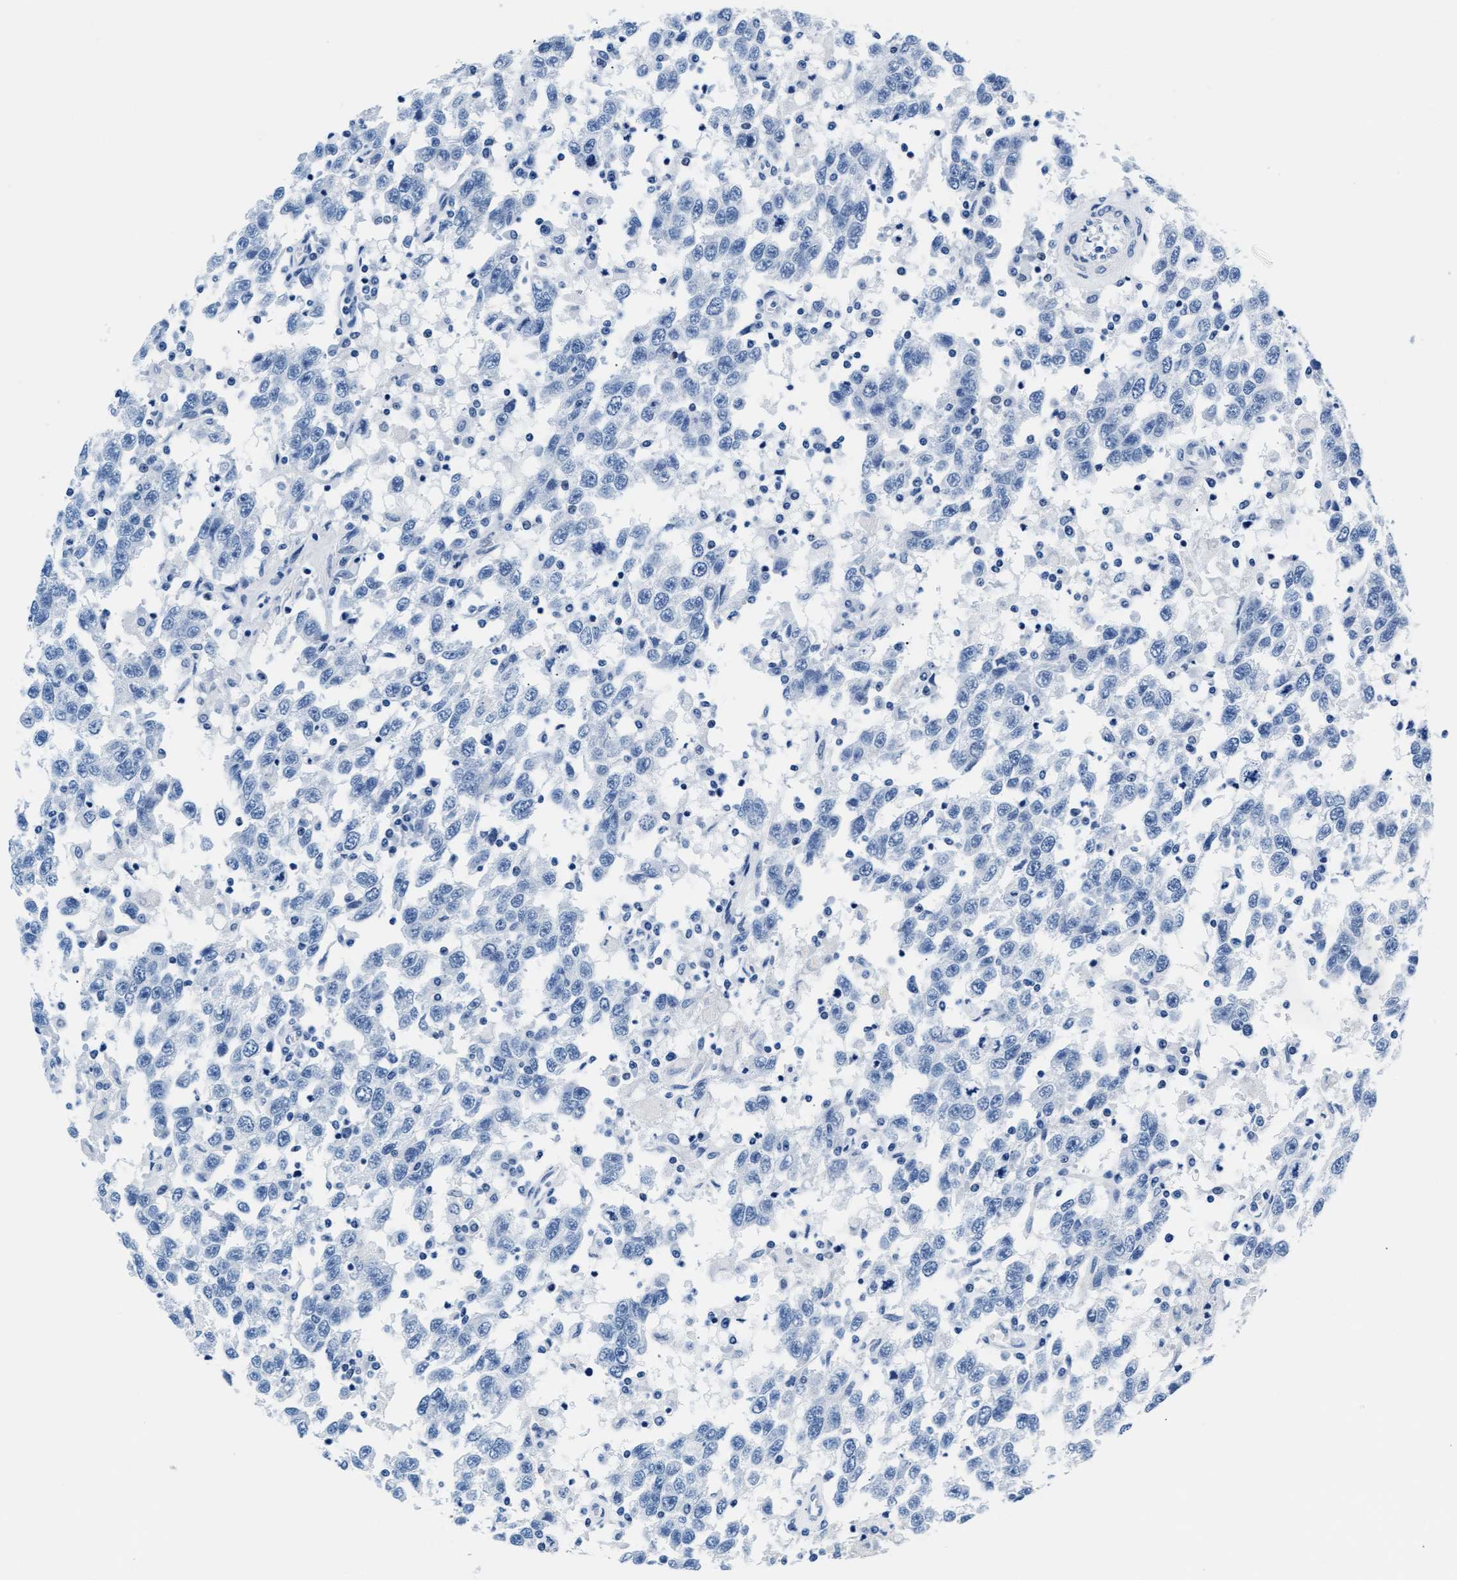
{"staining": {"intensity": "negative", "quantity": "none", "location": "none"}, "tissue": "testis cancer", "cell_type": "Tumor cells", "image_type": "cancer", "snomed": [{"axis": "morphology", "description": "Seminoma, NOS"}, {"axis": "topography", "description": "Testis"}], "caption": "DAB (3,3'-diaminobenzidine) immunohistochemical staining of human testis cancer (seminoma) displays no significant staining in tumor cells. (DAB (3,3'-diaminobenzidine) immunohistochemistry visualized using brightfield microscopy, high magnification).", "gene": "MMP8", "patient": {"sex": "male", "age": 41}}